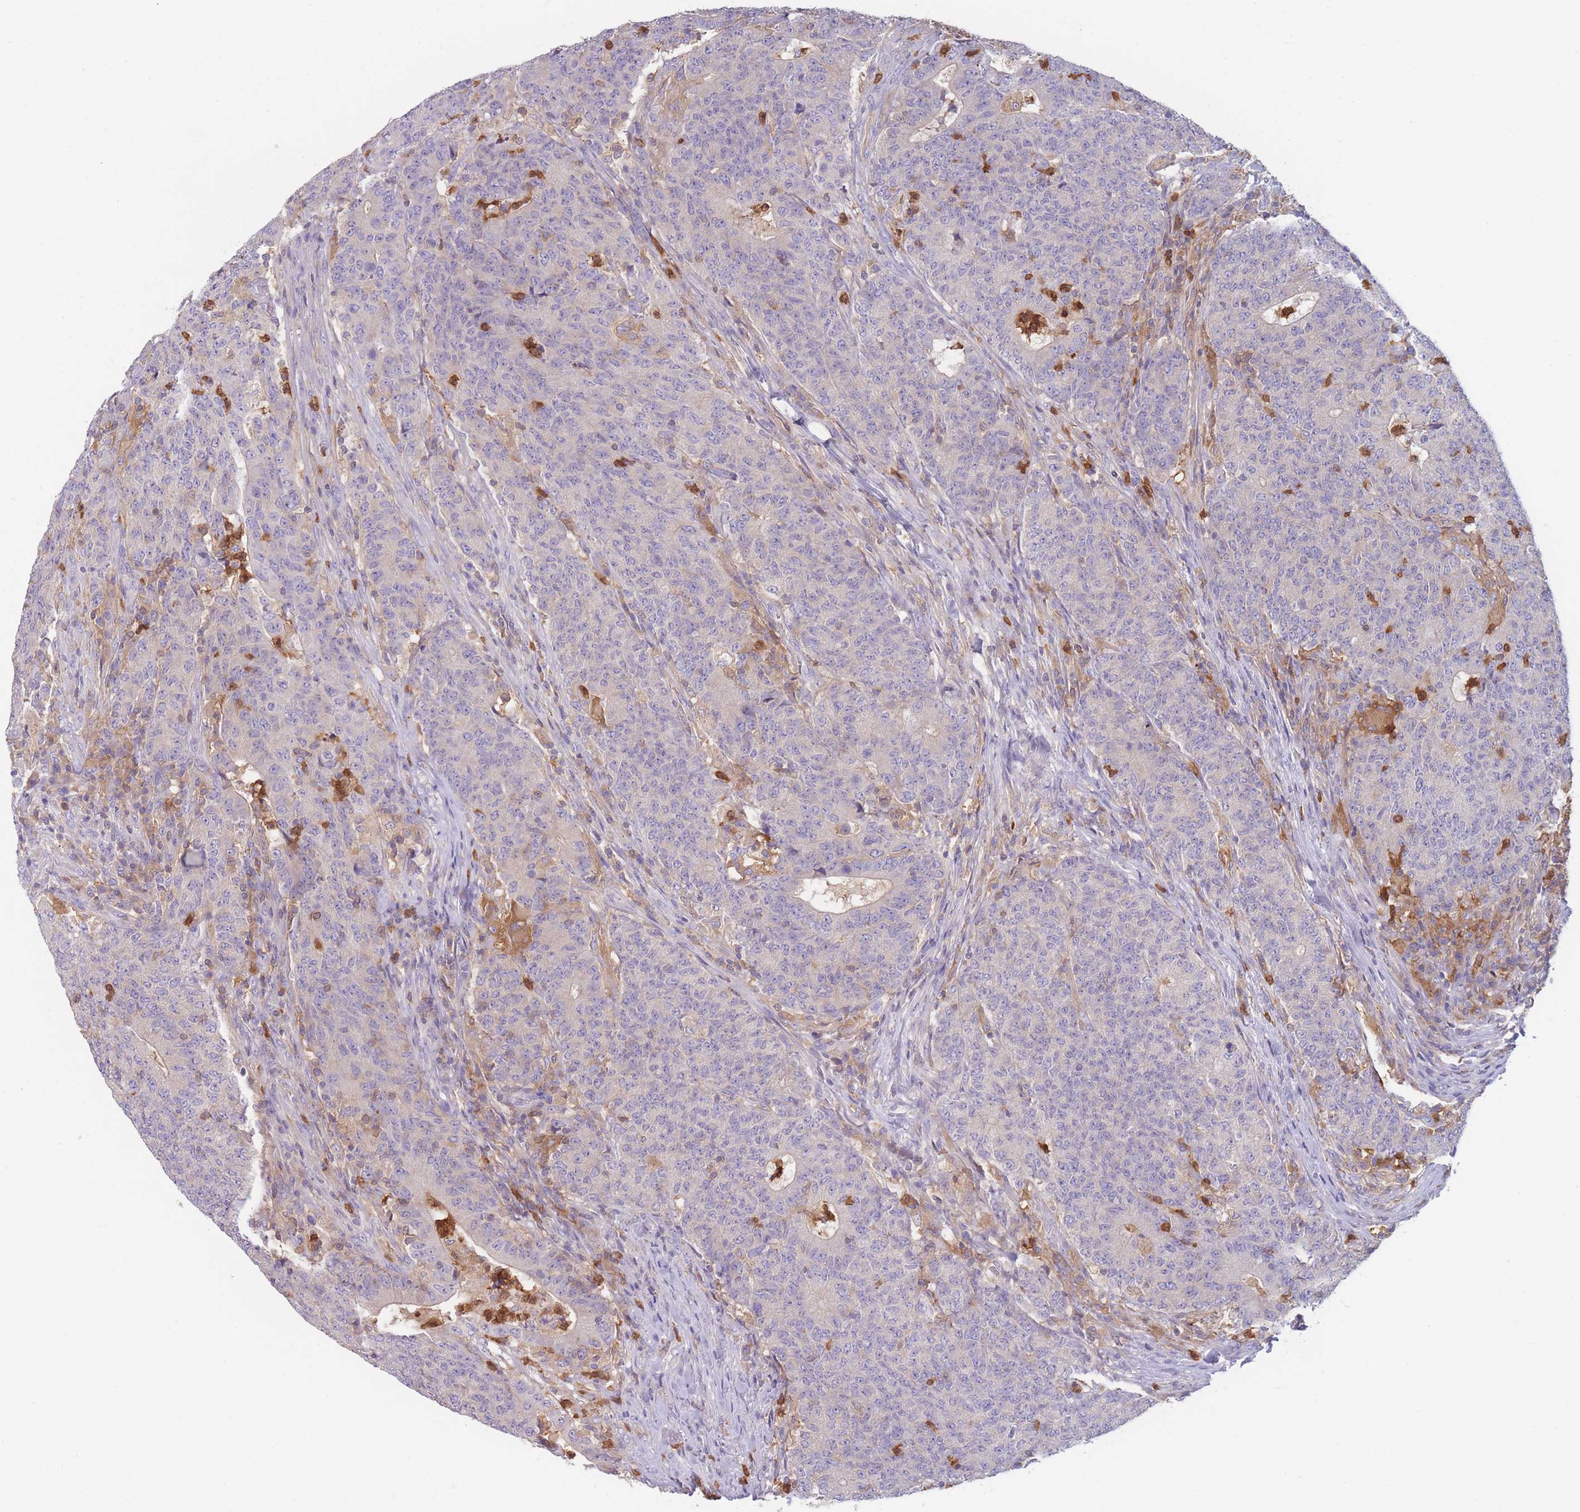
{"staining": {"intensity": "negative", "quantity": "none", "location": "none"}, "tissue": "colorectal cancer", "cell_type": "Tumor cells", "image_type": "cancer", "snomed": [{"axis": "morphology", "description": "Adenocarcinoma, NOS"}, {"axis": "topography", "description": "Colon"}], "caption": "This is an immunohistochemistry (IHC) histopathology image of colorectal adenocarcinoma. There is no staining in tumor cells.", "gene": "ST3GAL4", "patient": {"sex": "female", "age": 75}}